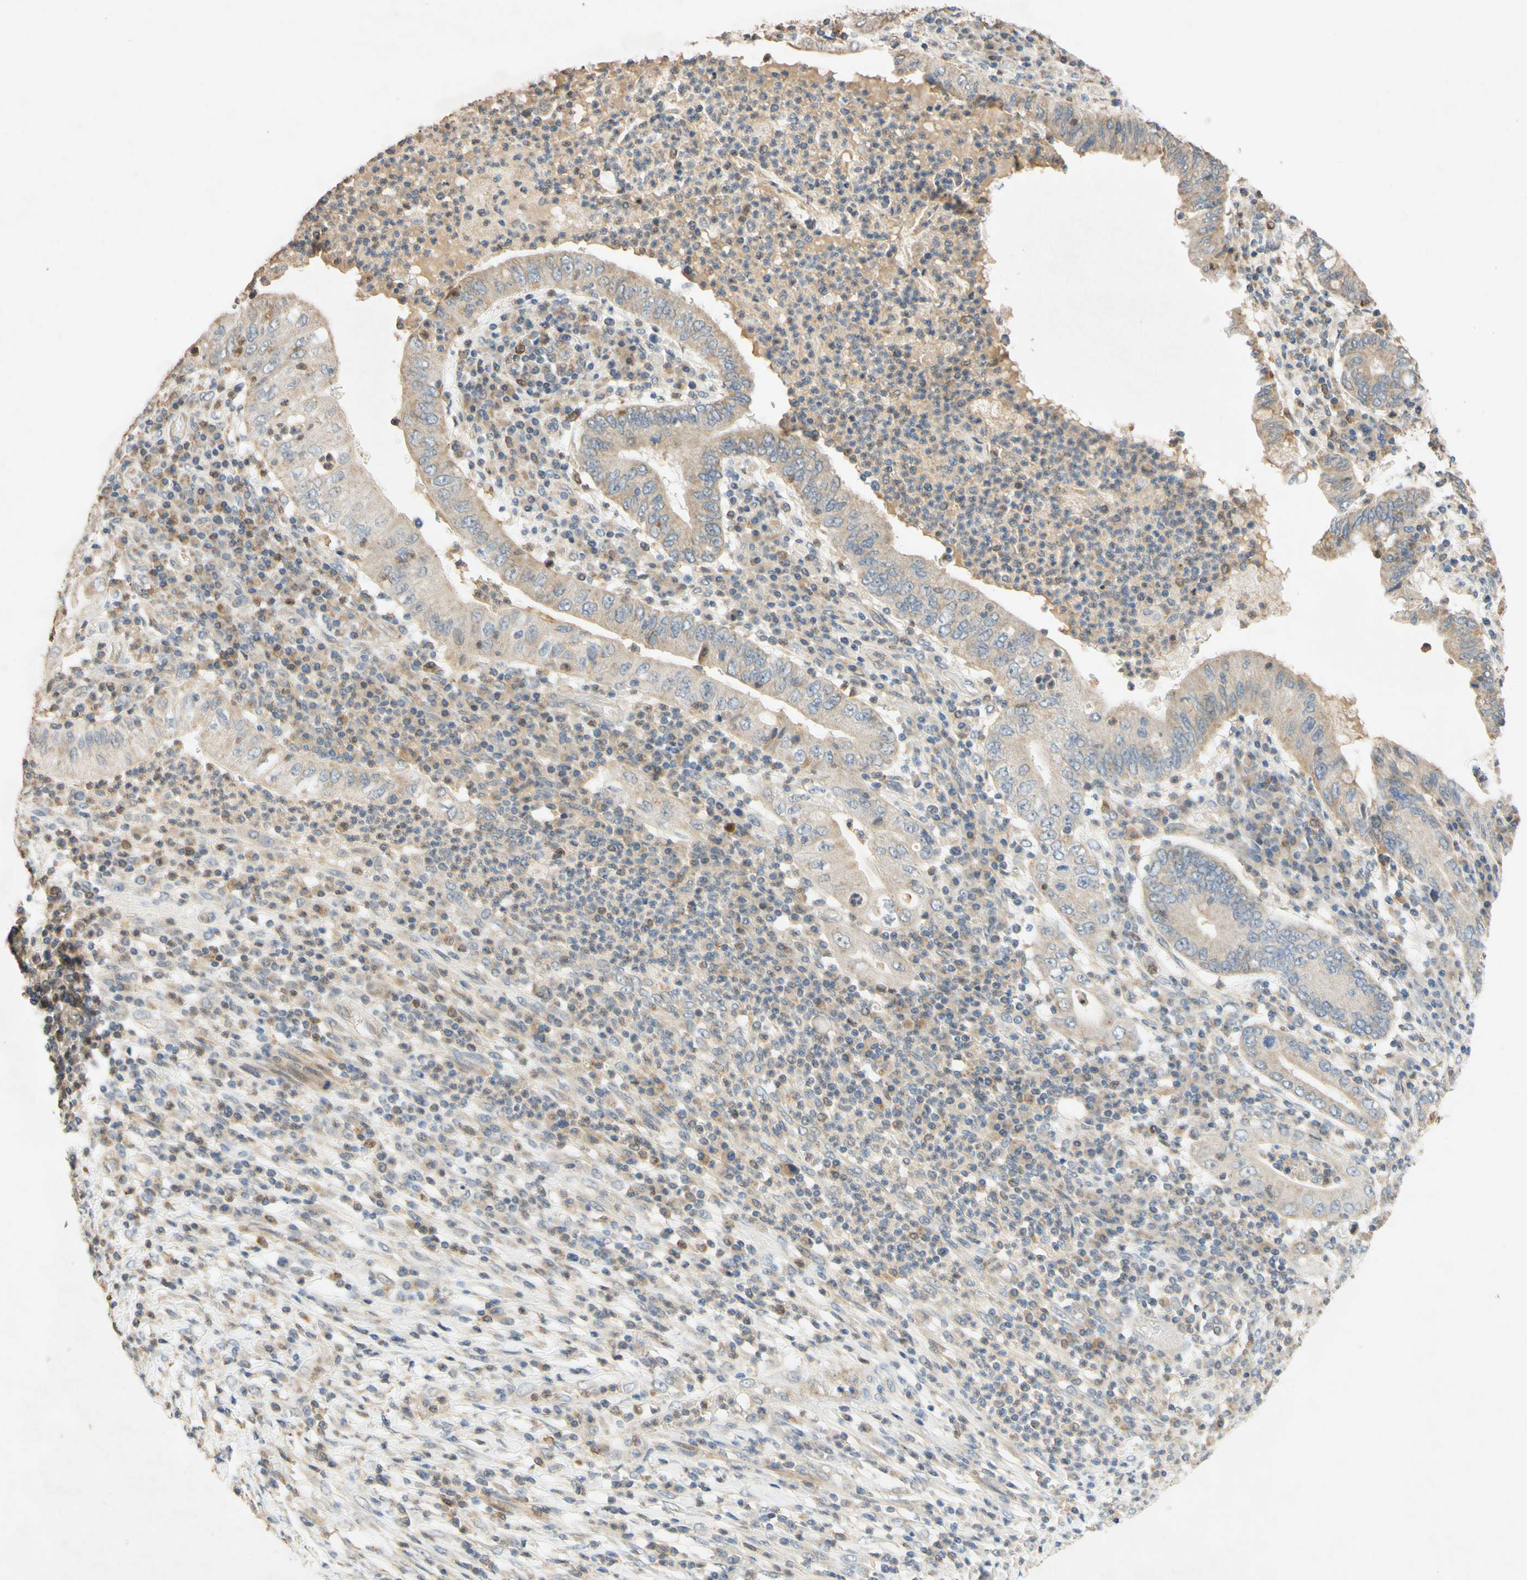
{"staining": {"intensity": "weak", "quantity": ">75%", "location": "cytoplasmic/membranous"}, "tissue": "stomach cancer", "cell_type": "Tumor cells", "image_type": "cancer", "snomed": [{"axis": "morphology", "description": "Normal tissue, NOS"}, {"axis": "morphology", "description": "Adenocarcinoma, NOS"}, {"axis": "topography", "description": "Esophagus"}, {"axis": "topography", "description": "Stomach, upper"}, {"axis": "topography", "description": "Peripheral nerve tissue"}], "caption": "The image demonstrates staining of adenocarcinoma (stomach), revealing weak cytoplasmic/membranous protein expression (brown color) within tumor cells.", "gene": "GATA1", "patient": {"sex": "male", "age": 62}}